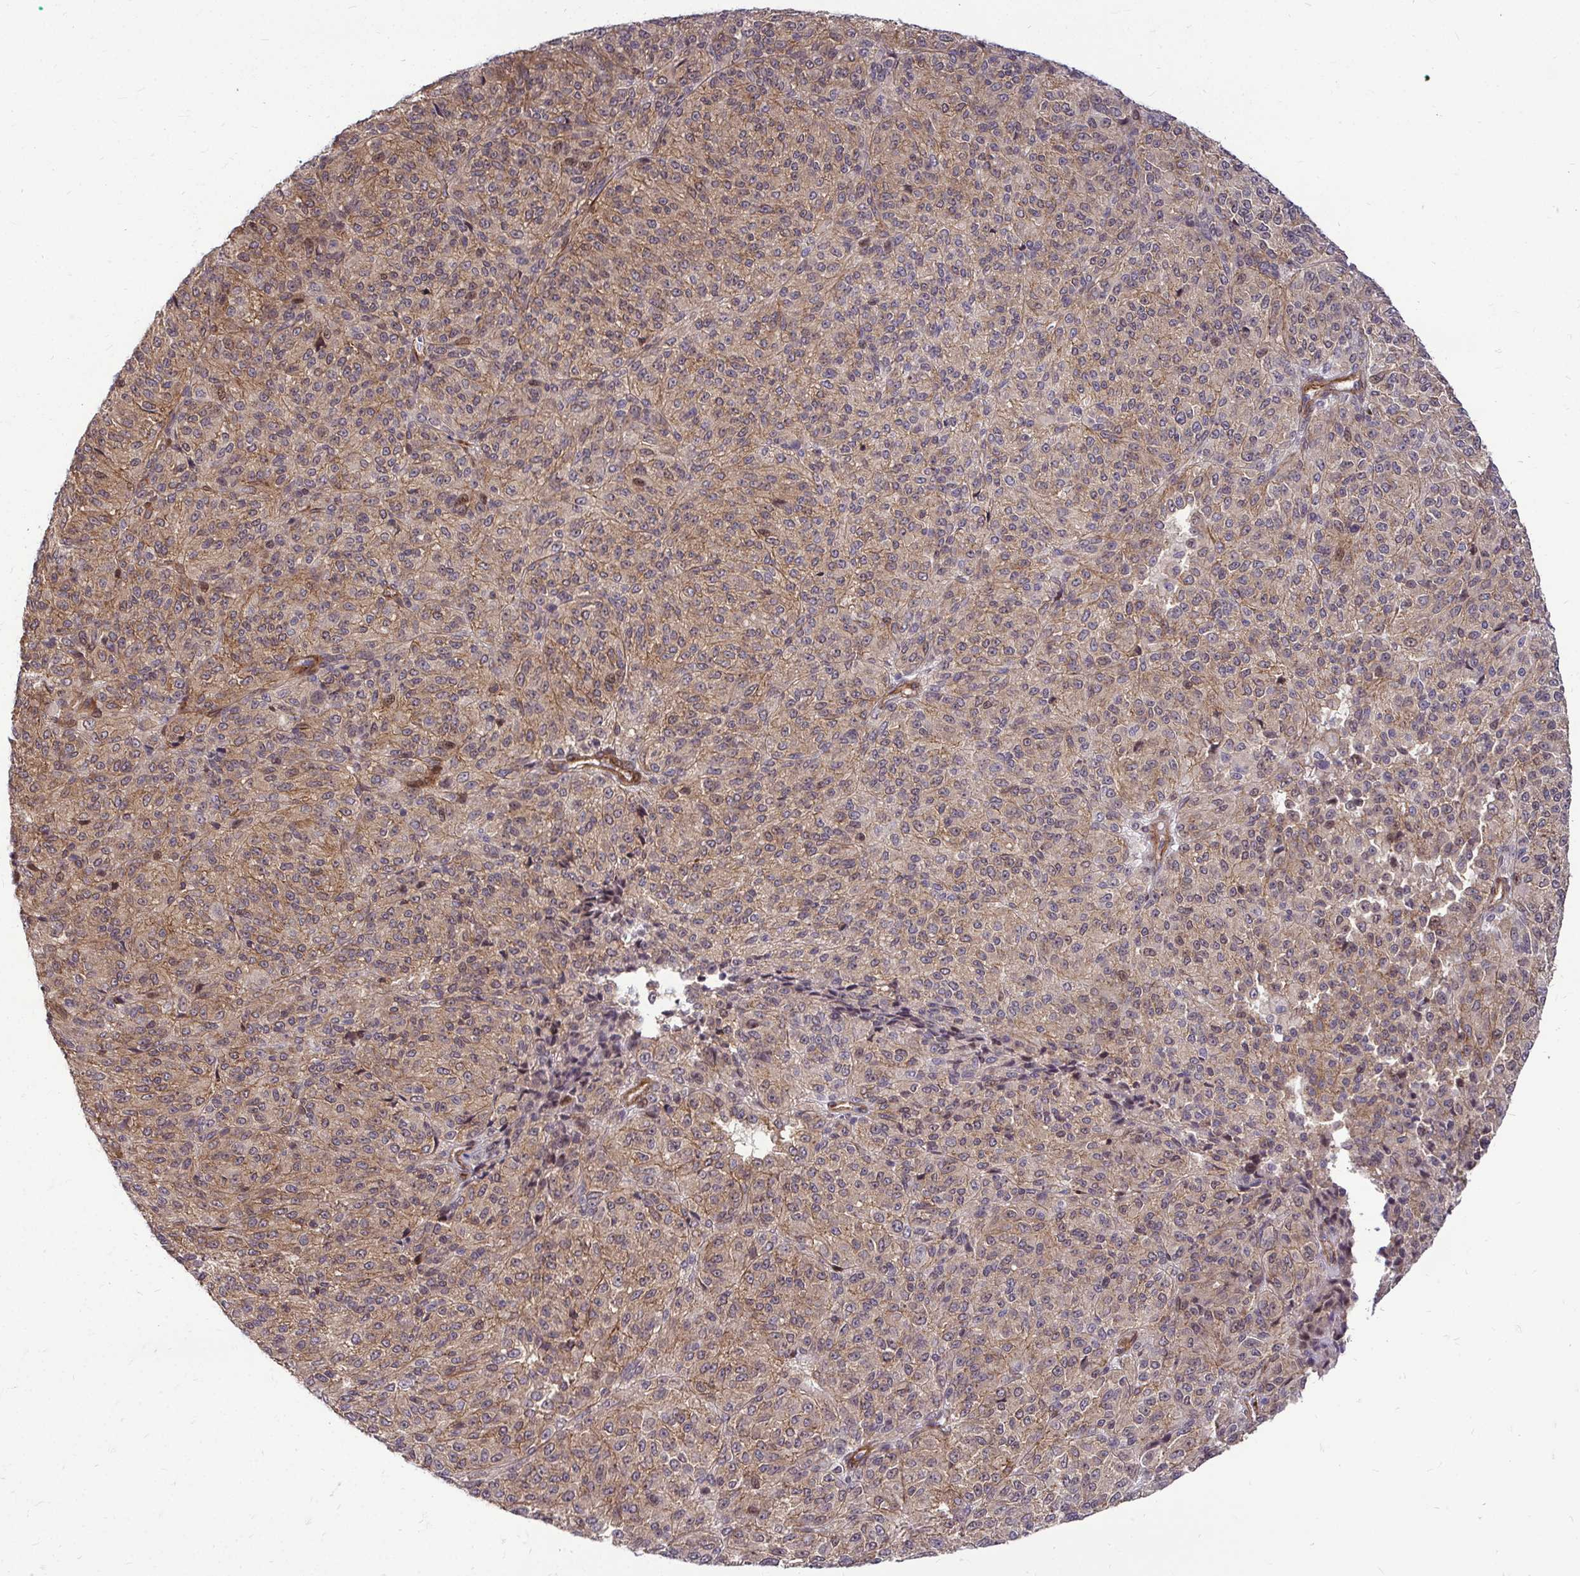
{"staining": {"intensity": "moderate", "quantity": ">75%", "location": "cytoplasmic/membranous"}, "tissue": "melanoma", "cell_type": "Tumor cells", "image_type": "cancer", "snomed": [{"axis": "morphology", "description": "Malignant melanoma, Metastatic site"}, {"axis": "topography", "description": "Brain"}], "caption": "Protein staining by immunohistochemistry (IHC) demonstrates moderate cytoplasmic/membranous expression in about >75% of tumor cells in melanoma.", "gene": "TRIP6", "patient": {"sex": "female", "age": 56}}